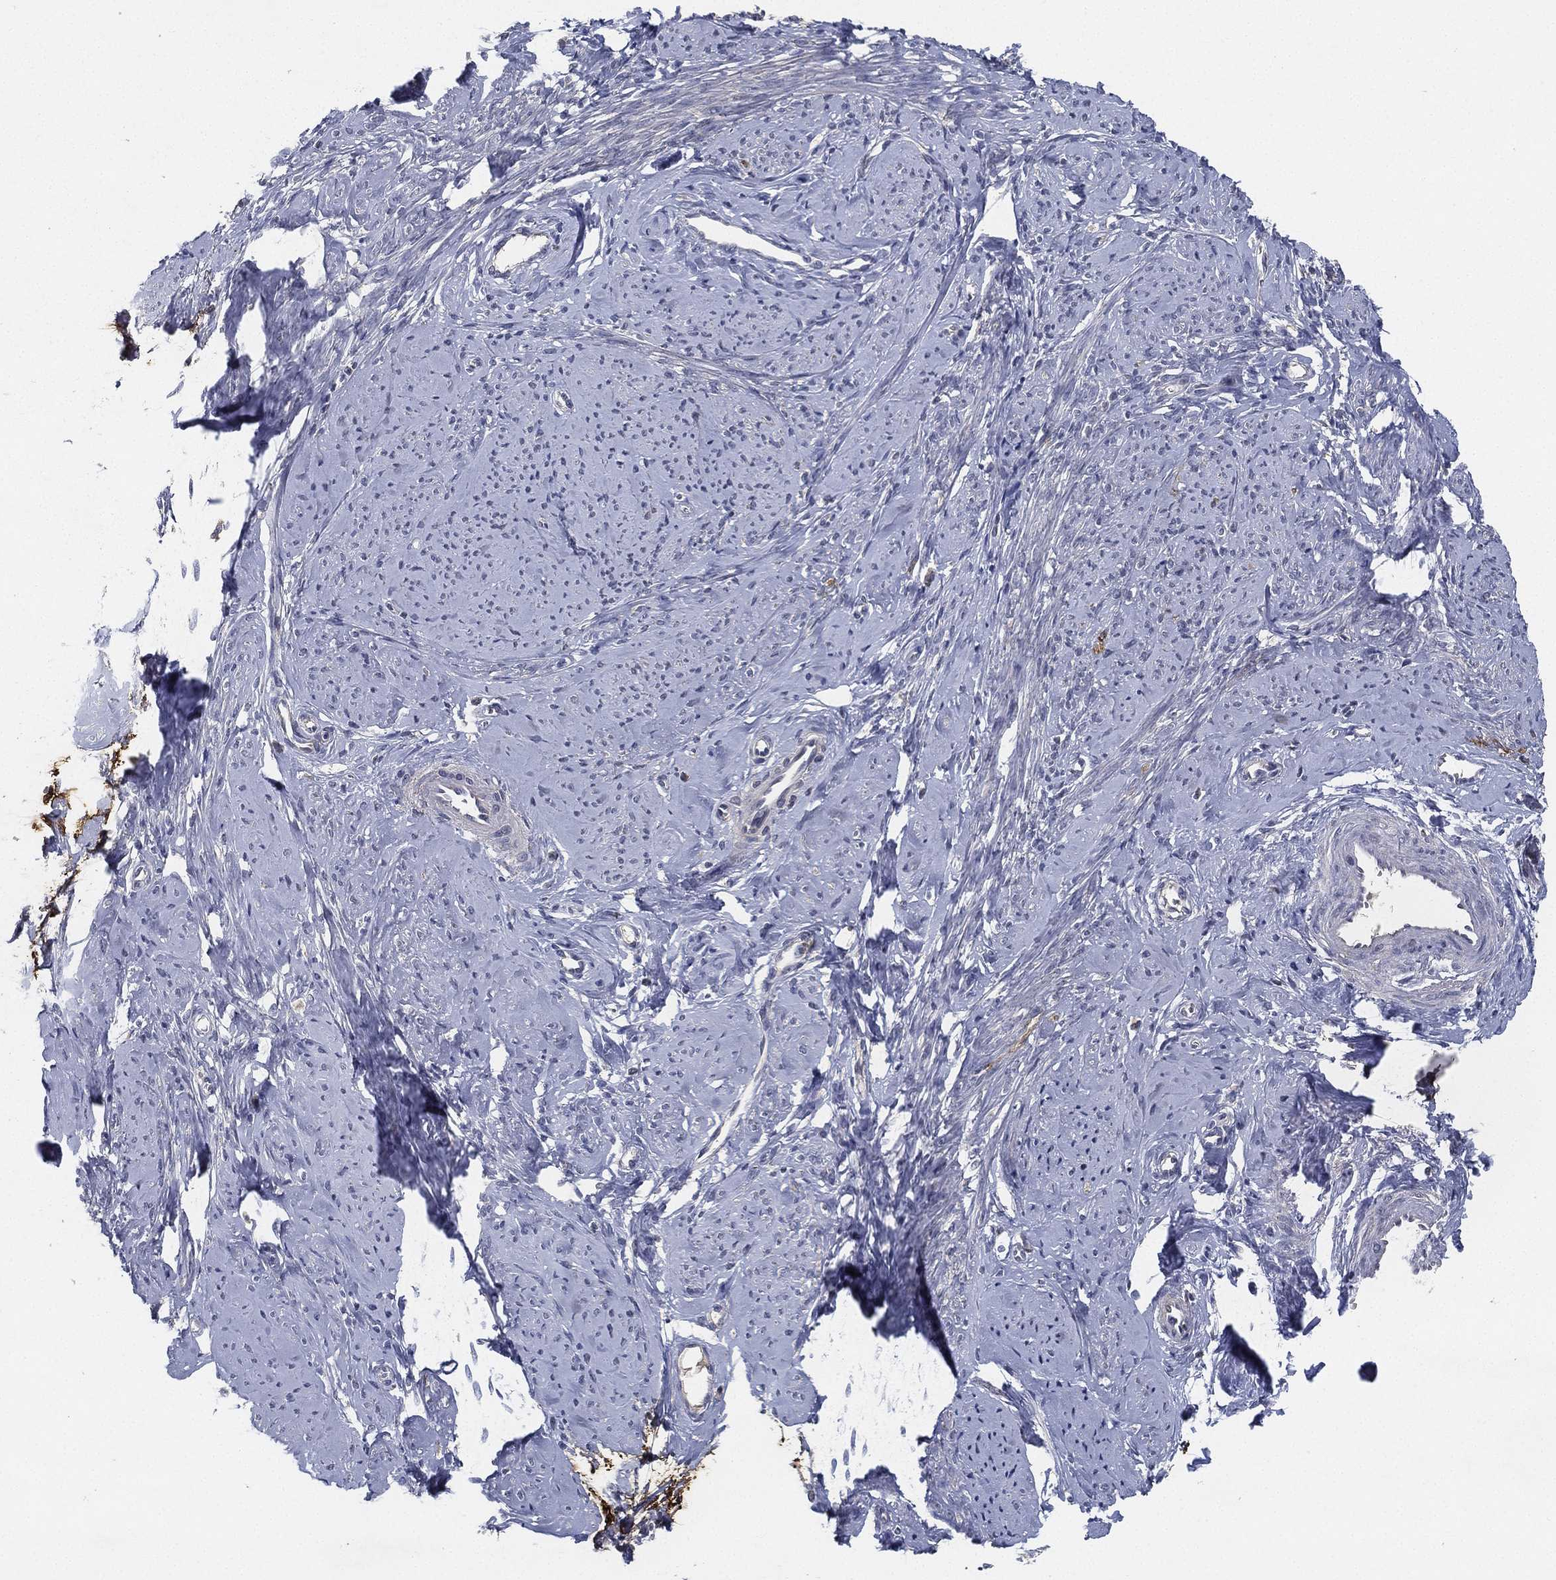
{"staining": {"intensity": "weak", "quantity": "<25%", "location": "cytoplasmic/membranous"}, "tissue": "smooth muscle", "cell_type": "Smooth muscle cells", "image_type": "normal", "snomed": [{"axis": "morphology", "description": "Normal tissue, NOS"}, {"axis": "topography", "description": "Smooth muscle"}], "caption": "Photomicrograph shows no significant protein expression in smooth muscle cells of benign smooth muscle. Nuclei are stained in blue.", "gene": "CFAP251", "patient": {"sex": "female", "age": 48}}